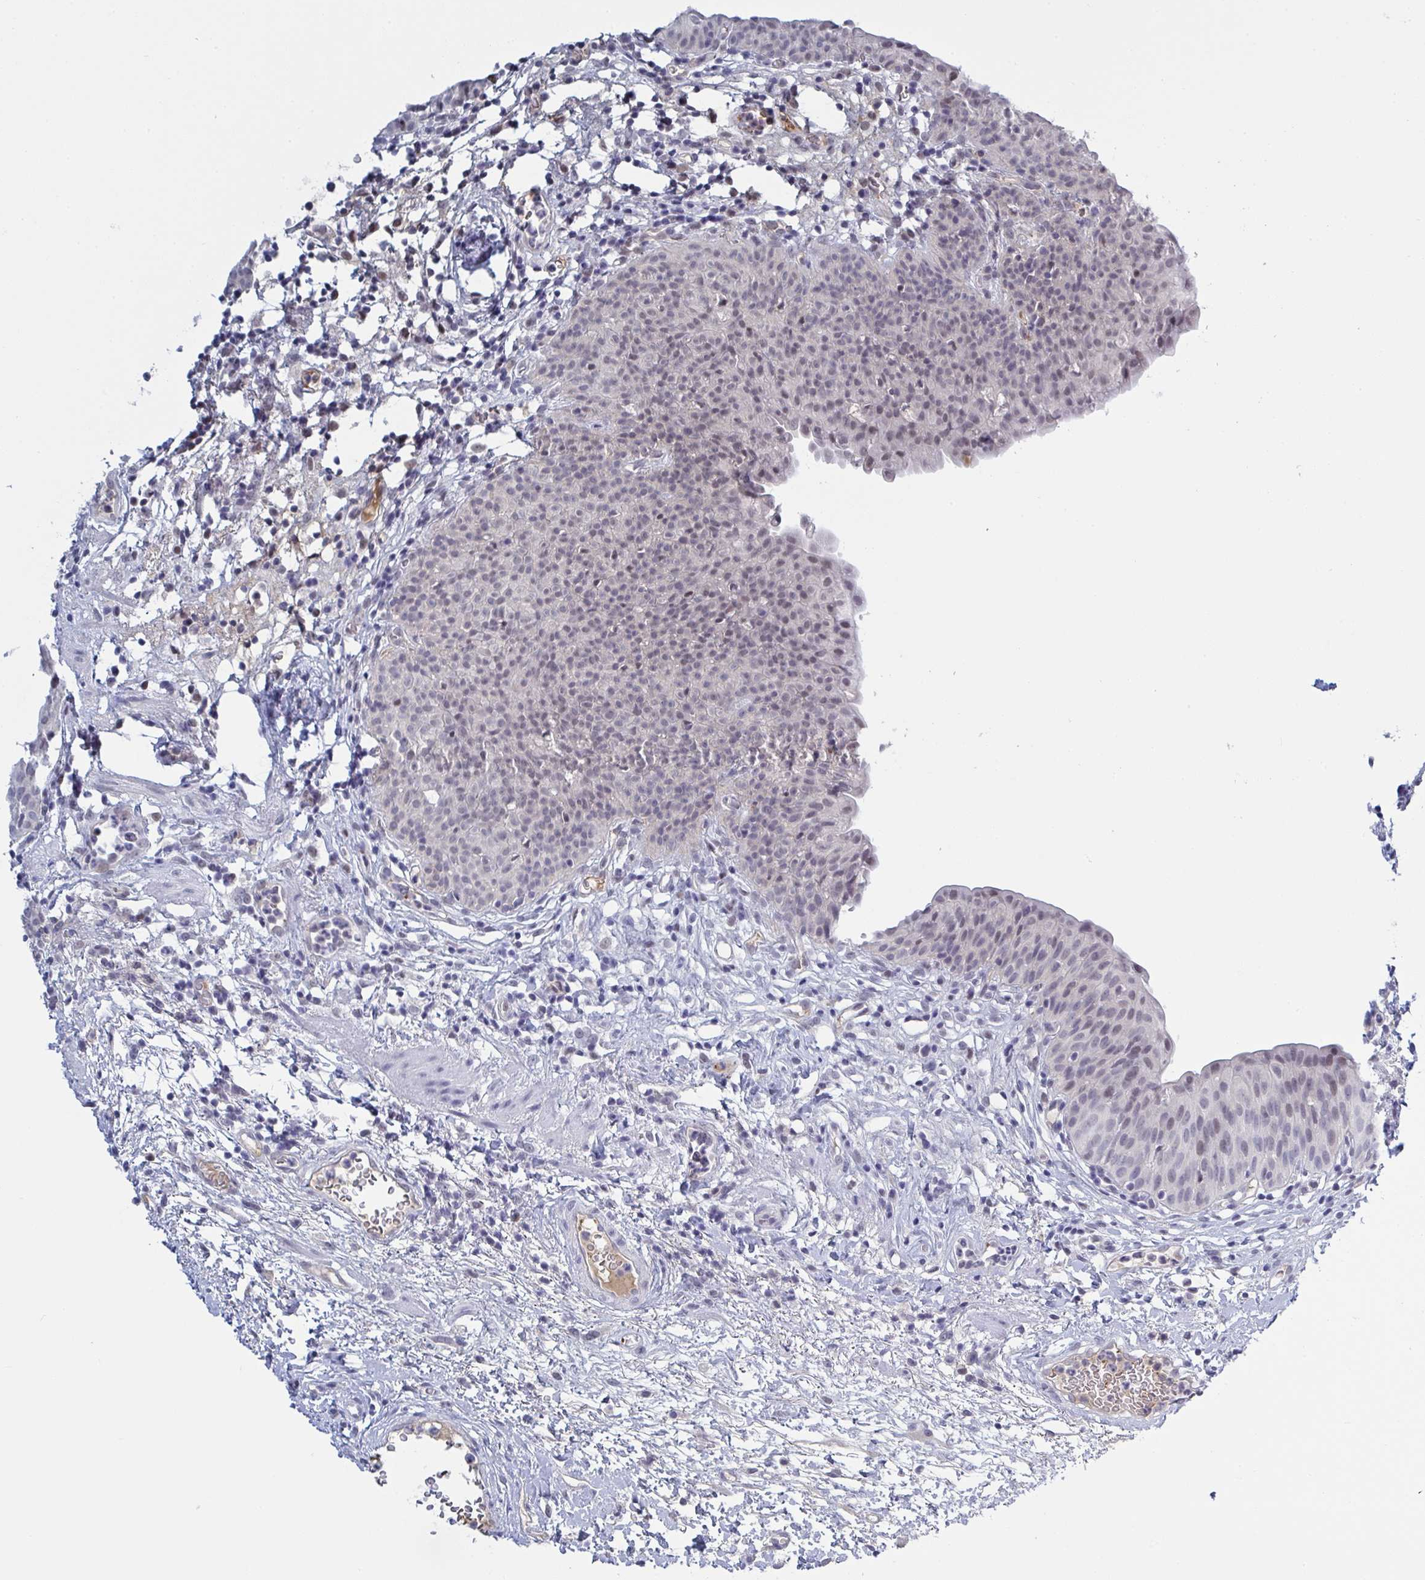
{"staining": {"intensity": "weak", "quantity": "<25%", "location": "nuclear"}, "tissue": "urinary bladder", "cell_type": "Urothelial cells", "image_type": "normal", "snomed": [{"axis": "morphology", "description": "Normal tissue, NOS"}, {"axis": "morphology", "description": "Inflammation, NOS"}, {"axis": "topography", "description": "Urinary bladder"}], "caption": "IHC of normal urinary bladder reveals no expression in urothelial cells. Nuclei are stained in blue.", "gene": "KDM4D", "patient": {"sex": "male", "age": 57}}